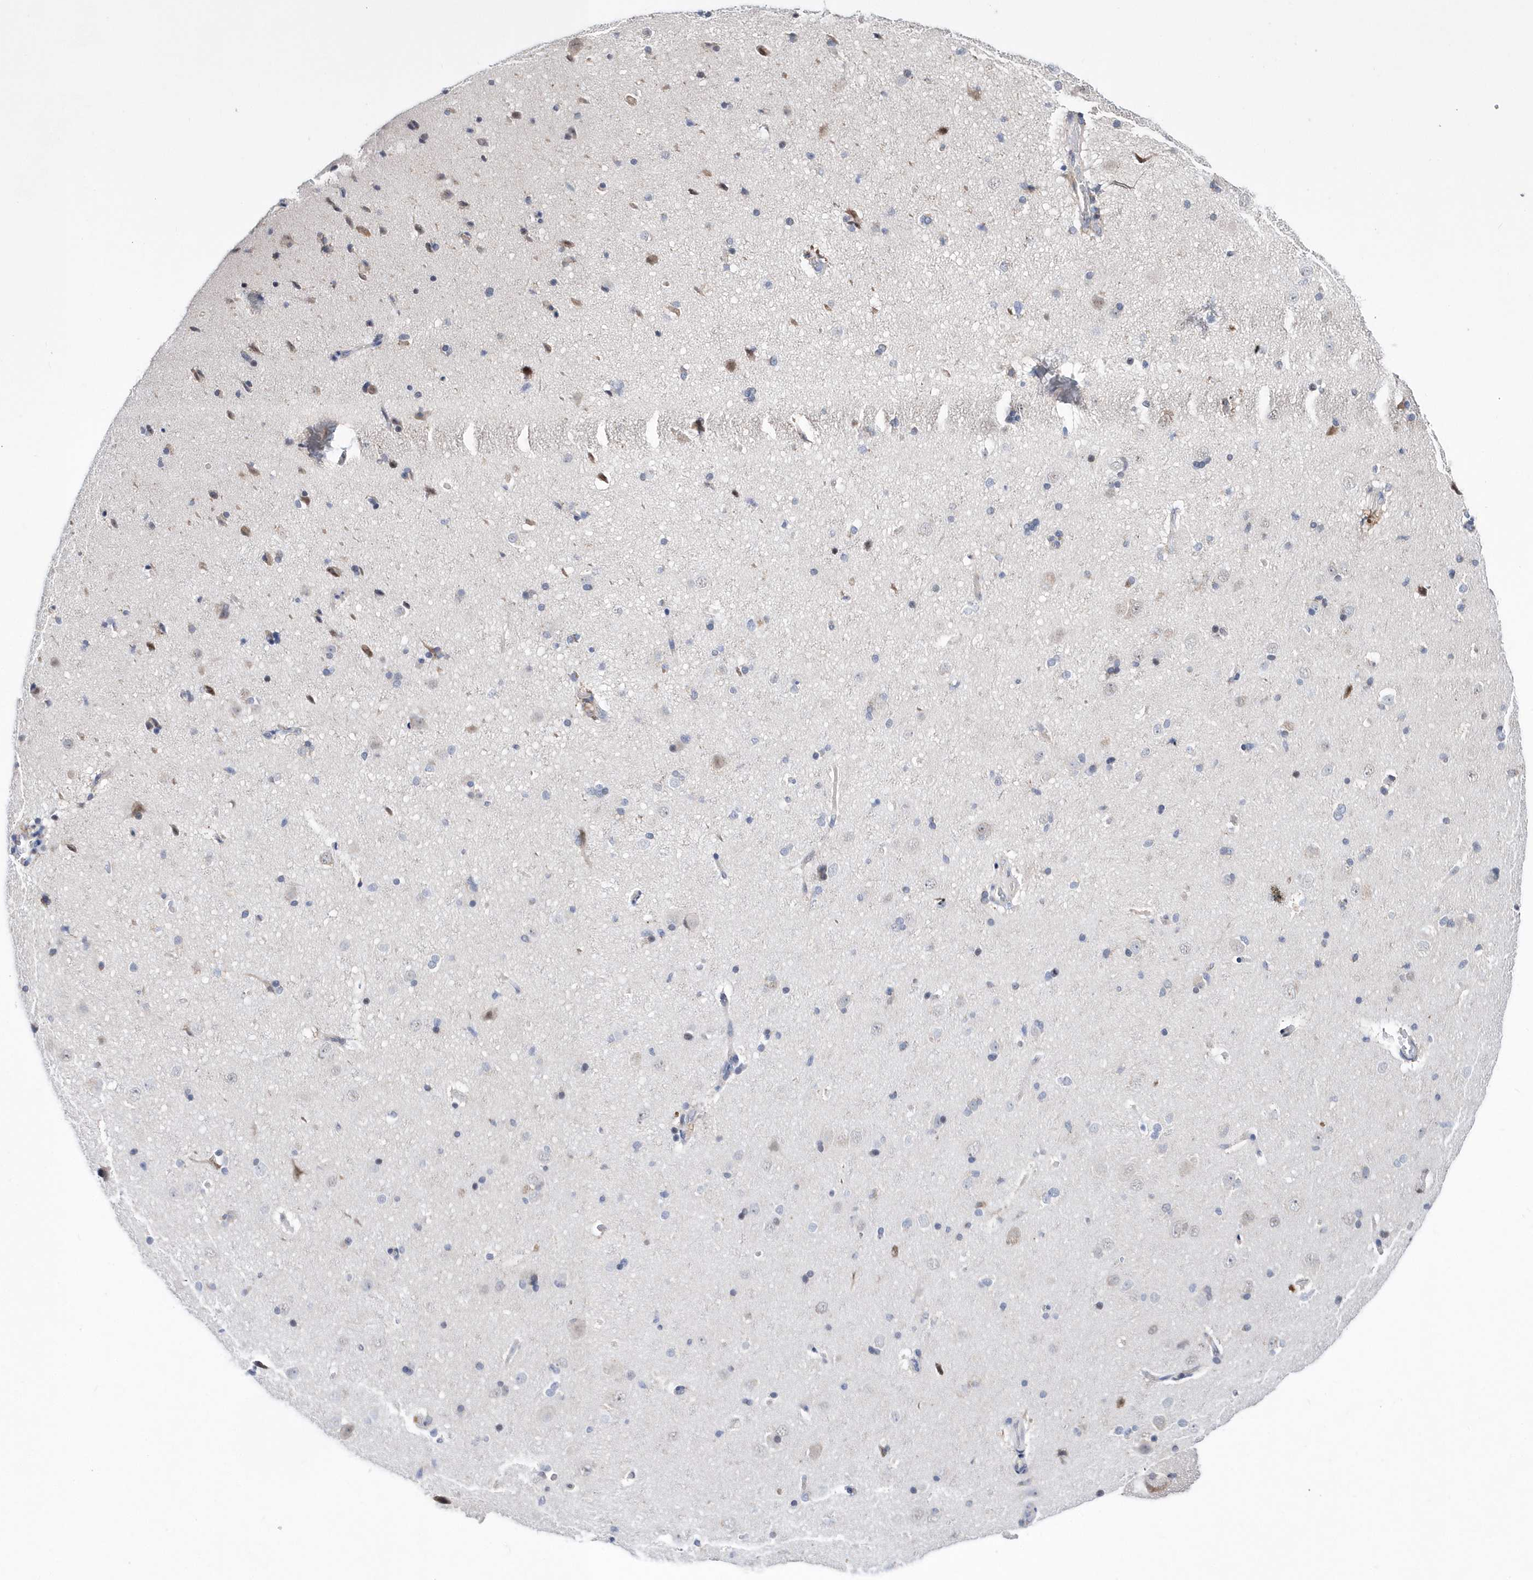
{"staining": {"intensity": "negative", "quantity": "none", "location": "none"}, "tissue": "cerebral cortex", "cell_type": "Endothelial cells", "image_type": "normal", "snomed": [{"axis": "morphology", "description": "Normal tissue, NOS"}, {"axis": "topography", "description": "Cerebral cortex"}], "caption": "Image shows no protein staining in endothelial cells of normal cerebral cortex.", "gene": "SPATA5", "patient": {"sex": "male", "age": 34}}